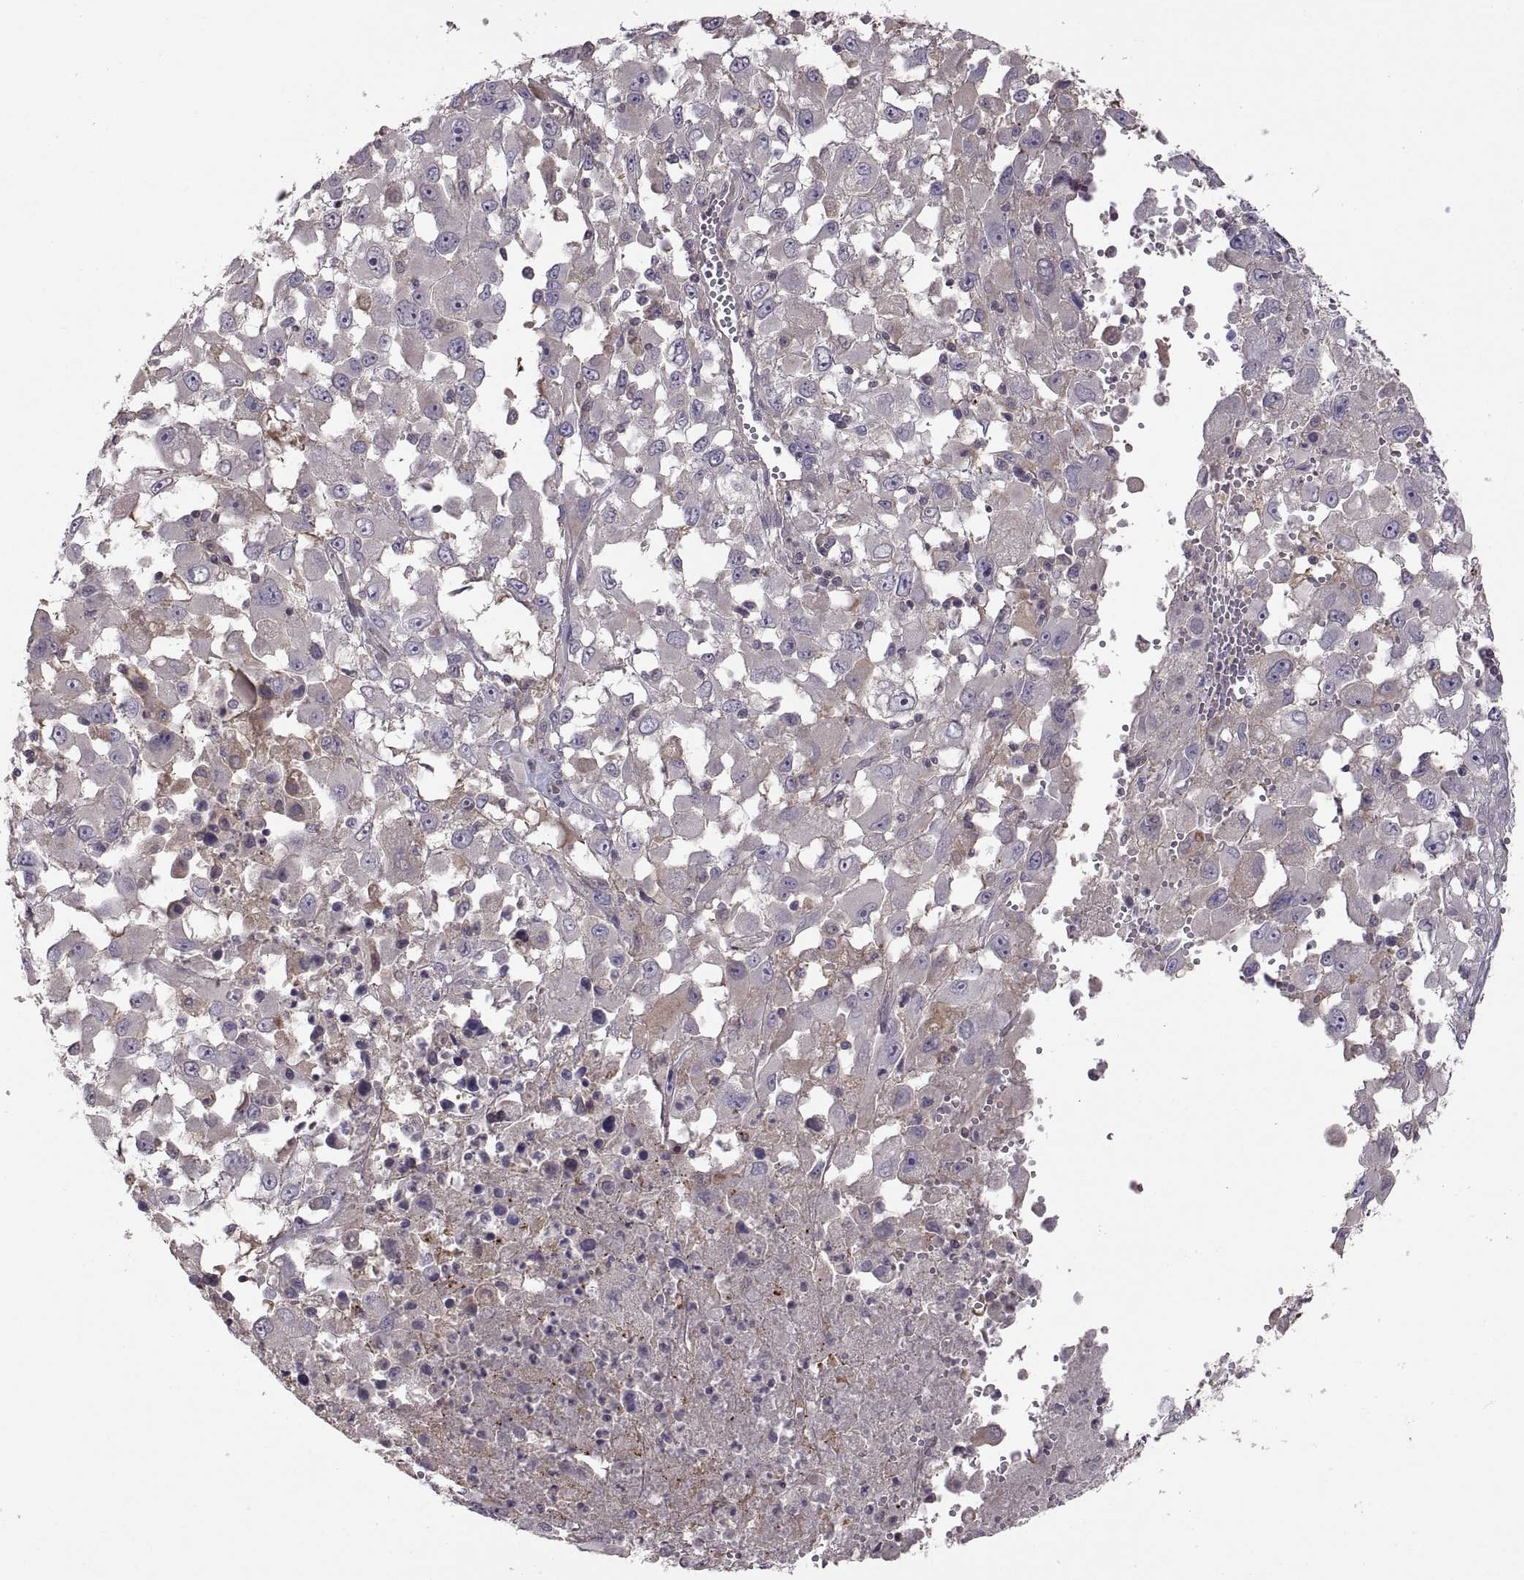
{"staining": {"intensity": "negative", "quantity": "none", "location": "none"}, "tissue": "melanoma", "cell_type": "Tumor cells", "image_type": "cancer", "snomed": [{"axis": "morphology", "description": "Malignant melanoma, Metastatic site"}, {"axis": "topography", "description": "Soft tissue"}], "caption": "The immunohistochemistry micrograph has no significant staining in tumor cells of malignant melanoma (metastatic site) tissue. Nuclei are stained in blue.", "gene": "NMNAT2", "patient": {"sex": "male", "age": 50}}